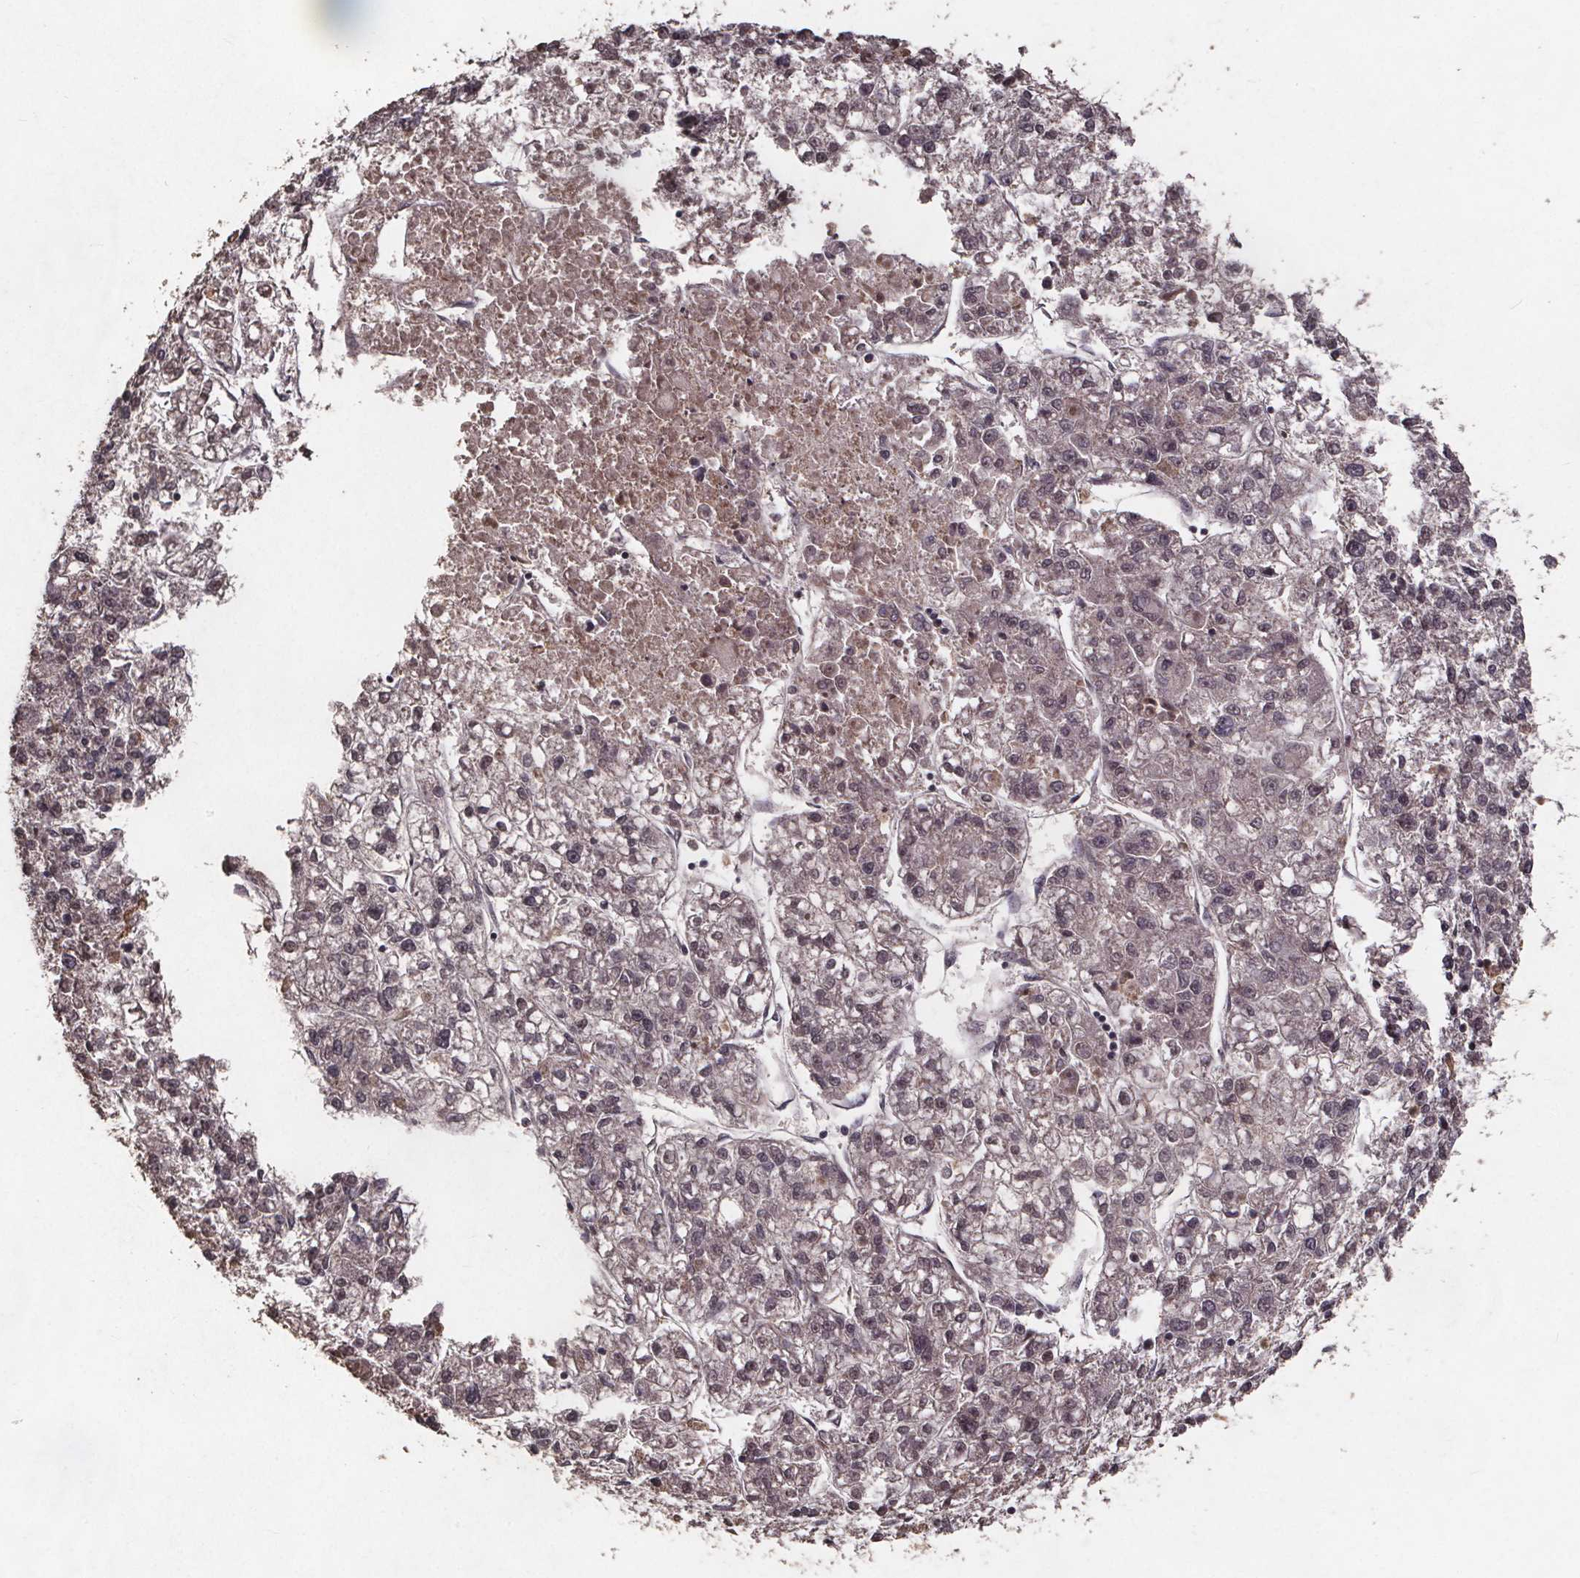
{"staining": {"intensity": "negative", "quantity": "none", "location": "none"}, "tissue": "liver cancer", "cell_type": "Tumor cells", "image_type": "cancer", "snomed": [{"axis": "morphology", "description": "Carcinoma, Hepatocellular, NOS"}, {"axis": "topography", "description": "Liver"}], "caption": "Immunohistochemistry (IHC) image of neoplastic tissue: human liver cancer stained with DAB (3,3'-diaminobenzidine) shows no significant protein staining in tumor cells.", "gene": "GPX3", "patient": {"sex": "male", "age": 56}}